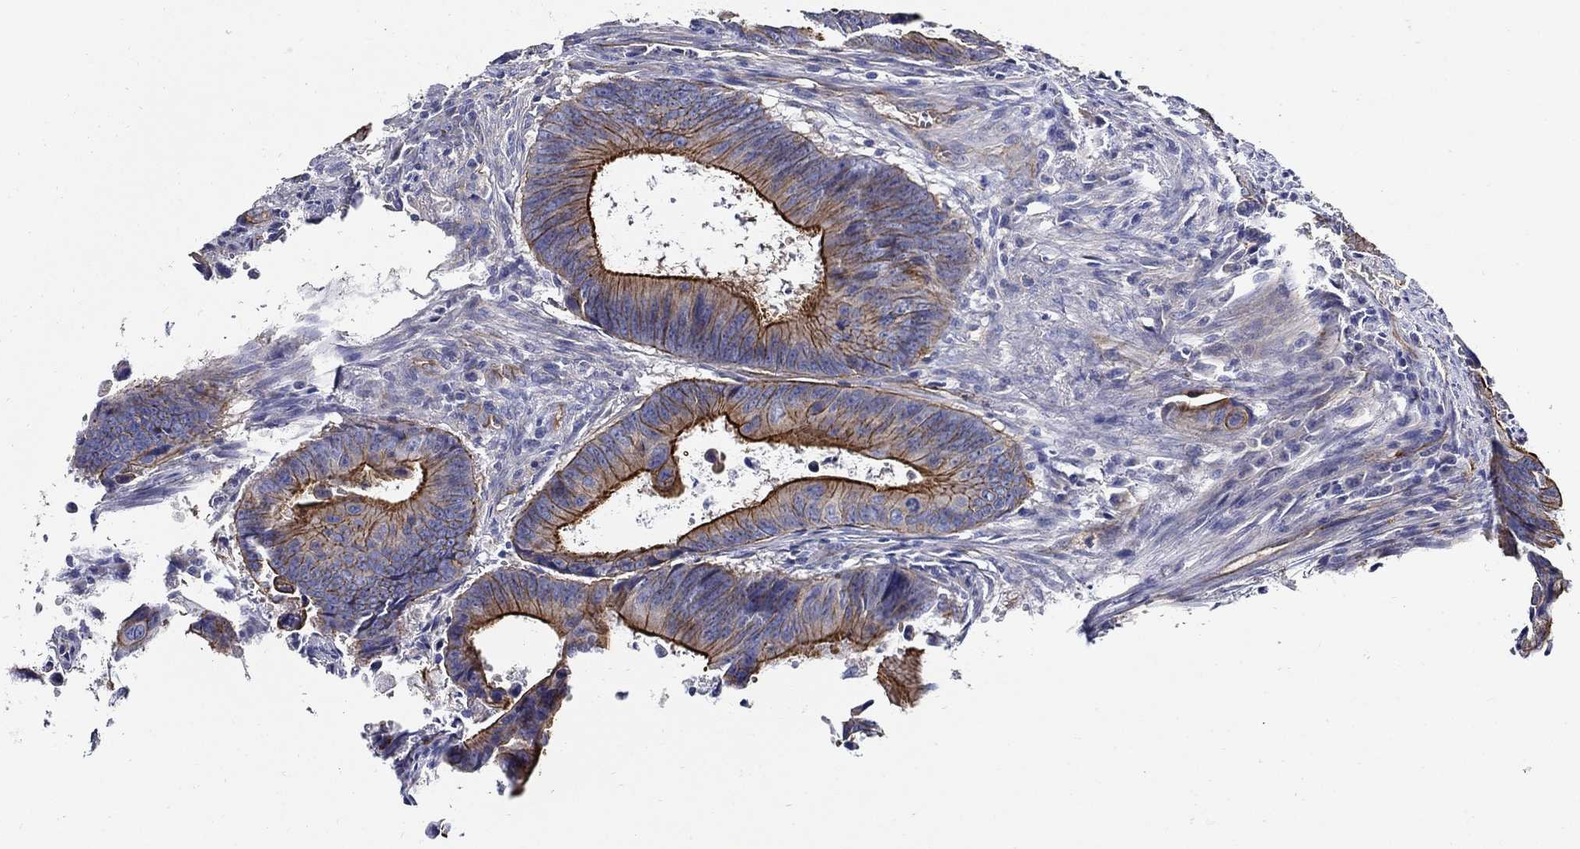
{"staining": {"intensity": "strong", "quantity": ">75%", "location": "cytoplasmic/membranous"}, "tissue": "colorectal cancer", "cell_type": "Tumor cells", "image_type": "cancer", "snomed": [{"axis": "morphology", "description": "Adenocarcinoma, NOS"}, {"axis": "topography", "description": "Colon"}], "caption": "A high amount of strong cytoplasmic/membranous expression is seen in about >75% of tumor cells in colorectal cancer (adenocarcinoma) tissue. The protein of interest is shown in brown color, while the nuclei are stained blue.", "gene": "APBB3", "patient": {"sex": "female", "age": 87}}